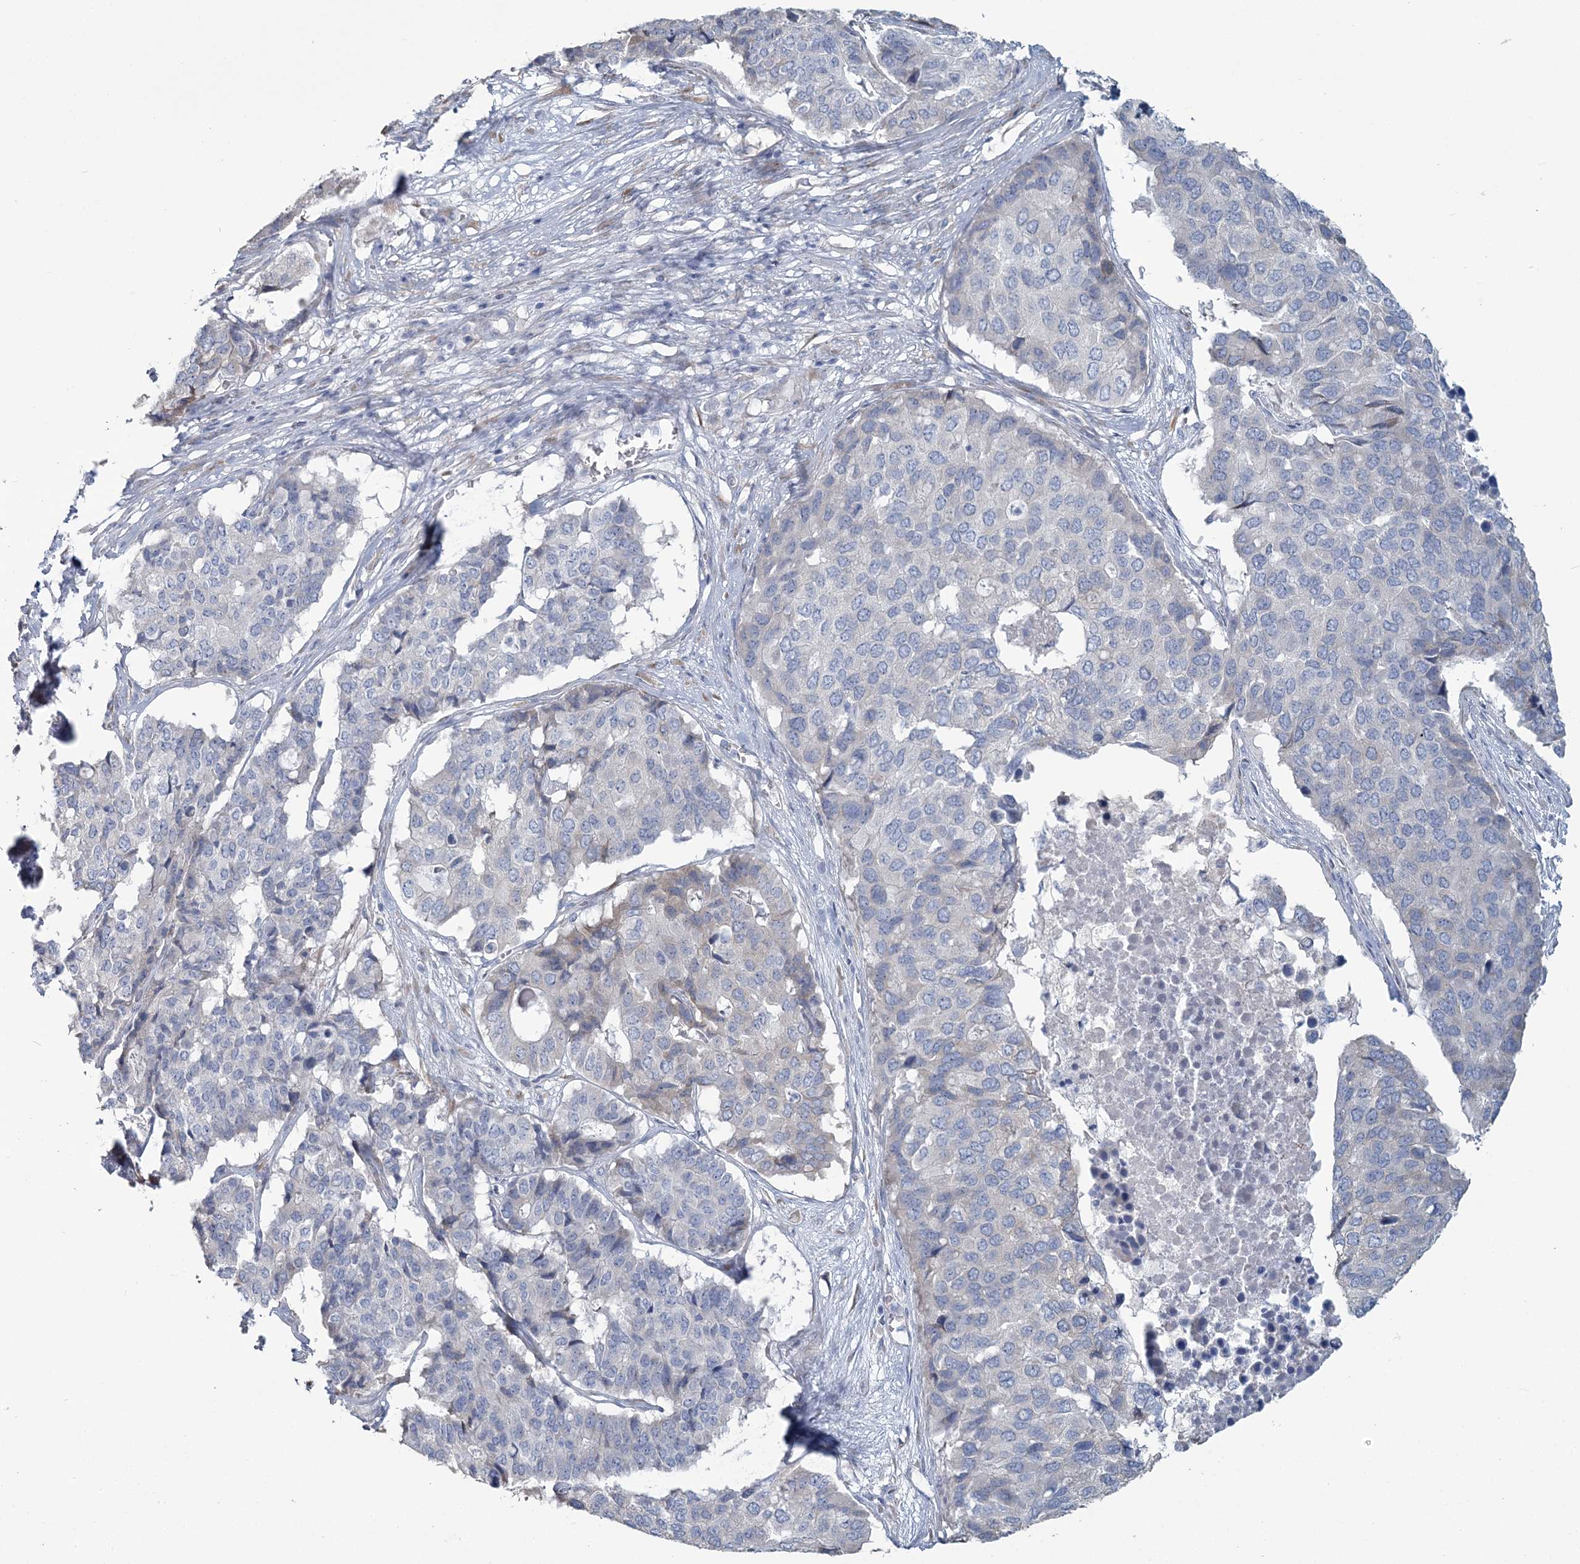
{"staining": {"intensity": "negative", "quantity": "none", "location": "none"}, "tissue": "pancreatic cancer", "cell_type": "Tumor cells", "image_type": "cancer", "snomed": [{"axis": "morphology", "description": "Adenocarcinoma, NOS"}, {"axis": "topography", "description": "Pancreas"}], "caption": "Adenocarcinoma (pancreatic) stained for a protein using IHC displays no expression tumor cells.", "gene": "CMBL", "patient": {"sex": "male", "age": 50}}